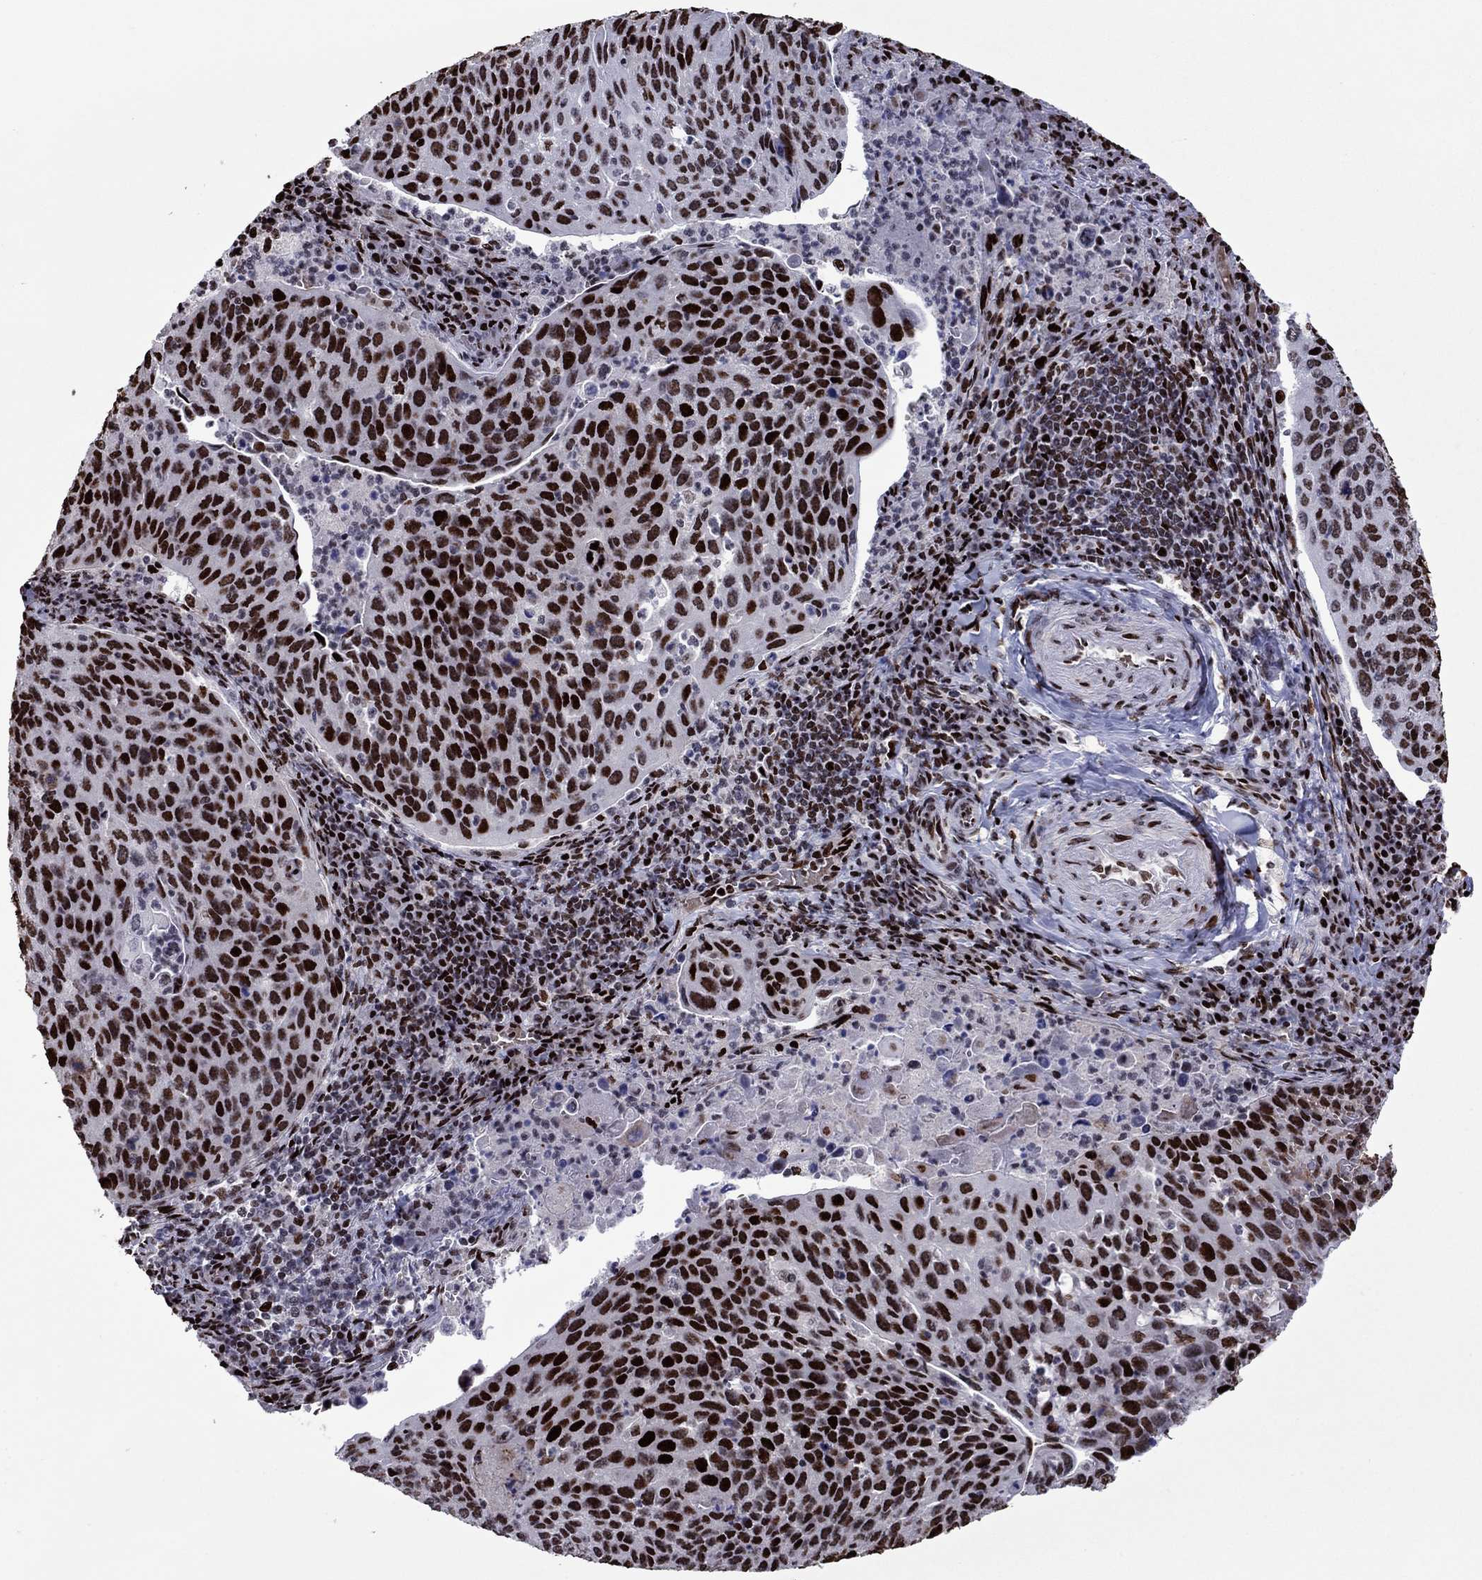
{"staining": {"intensity": "strong", "quantity": ">75%", "location": "nuclear"}, "tissue": "cervical cancer", "cell_type": "Tumor cells", "image_type": "cancer", "snomed": [{"axis": "morphology", "description": "Squamous cell carcinoma, NOS"}, {"axis": "topography", "description": "Cervix"}], "caption": "Tumor cells display high levels of strong nuclear positivity in about >75% of cells in human squamous cell carcinoma (cervical).", "gene": "LIMK1", "patient": {"sex": "female", "age": 54}}